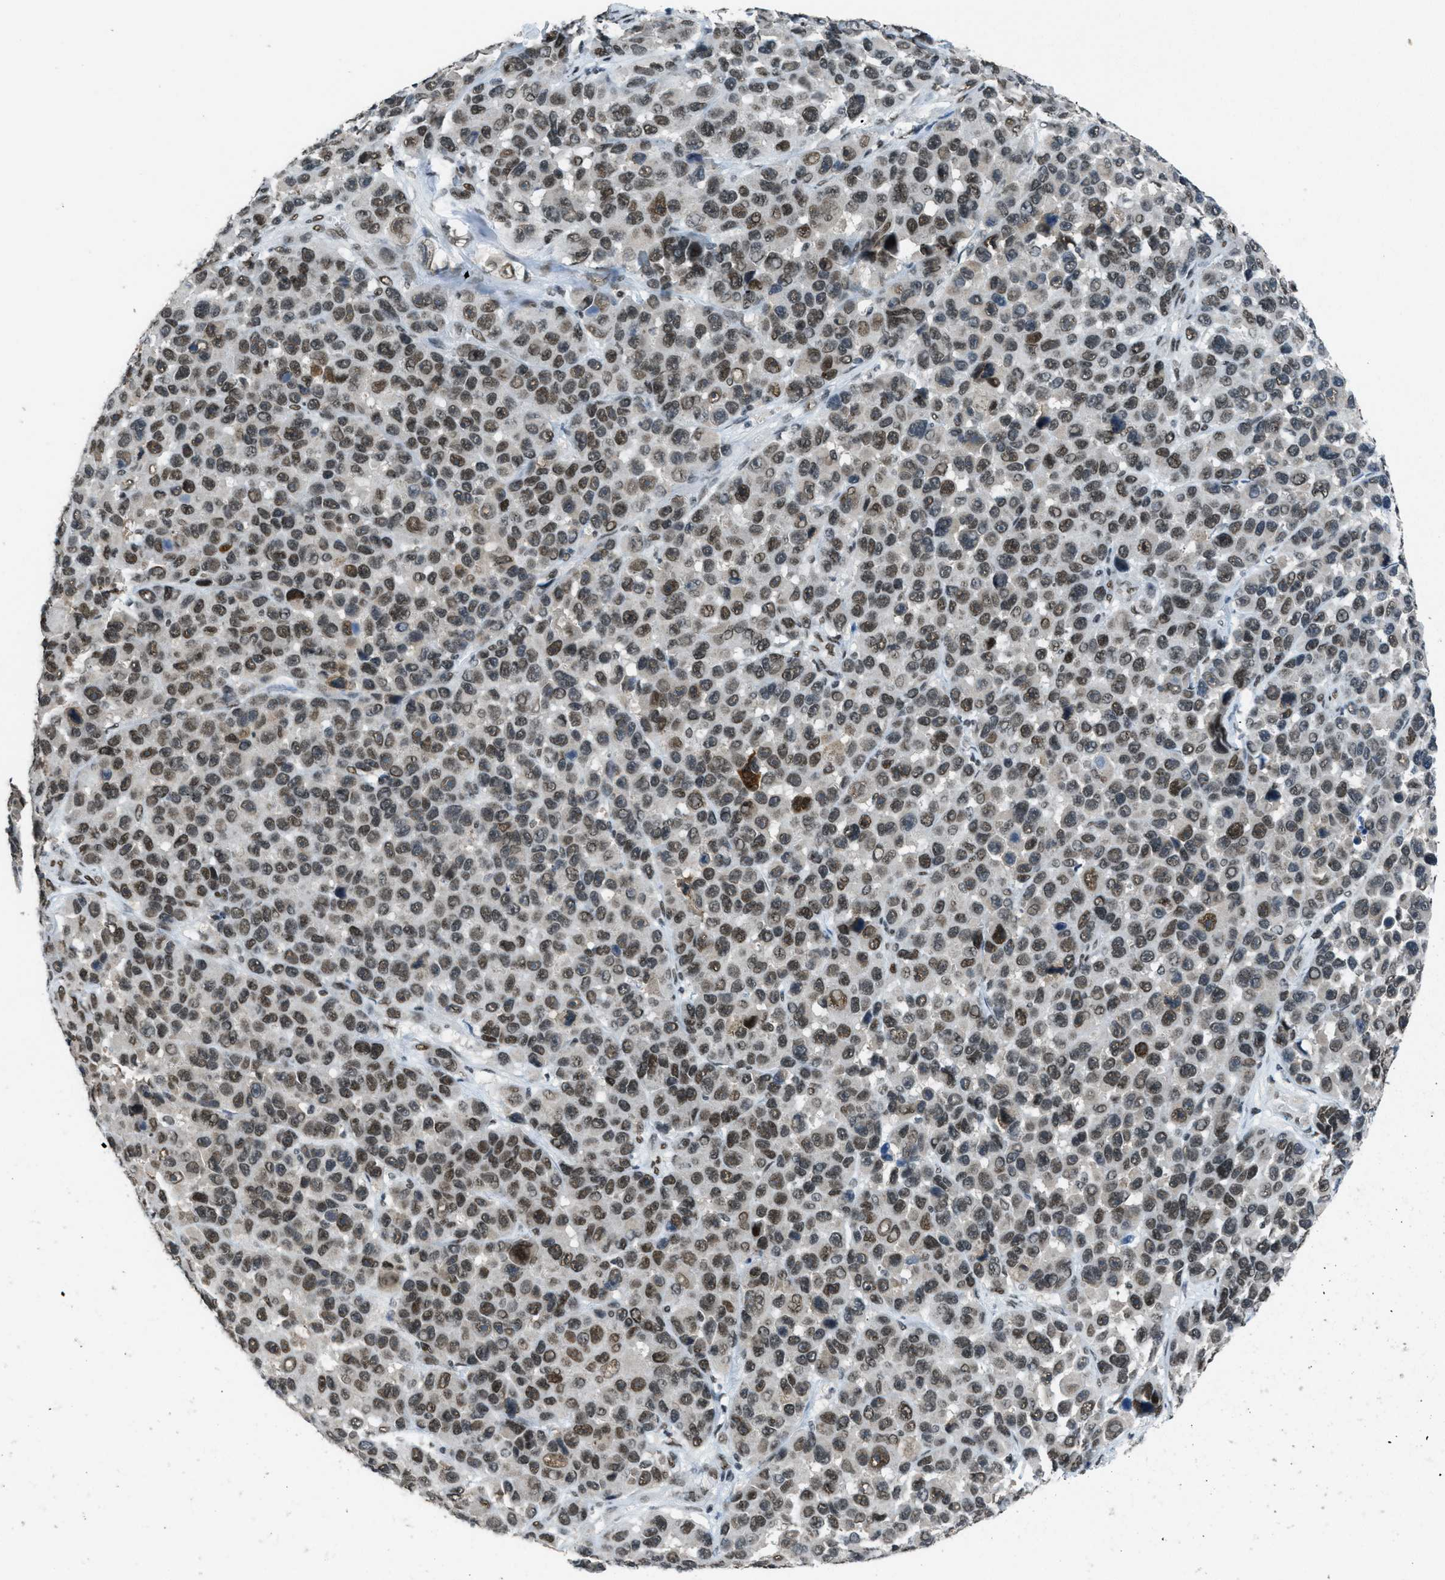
{"staining": {"intensity": "moderate", "quantity": ">75%", "location": "nuclear"}, "tissue": "melanoma", "cell_type": "Tumor cells", "image_type": "cancer", "snomed": [{"axis": "morphology", "description": "Malignant melanoma, NOS"}, {"axis": "topography", "description": "Skin"}], "caption": "A brown stain labels moderate nuclear expression of a protein in melanoma tumor cells.", "gene": "GATAD2B", "patient": {"sex": "male", "age": 53}}